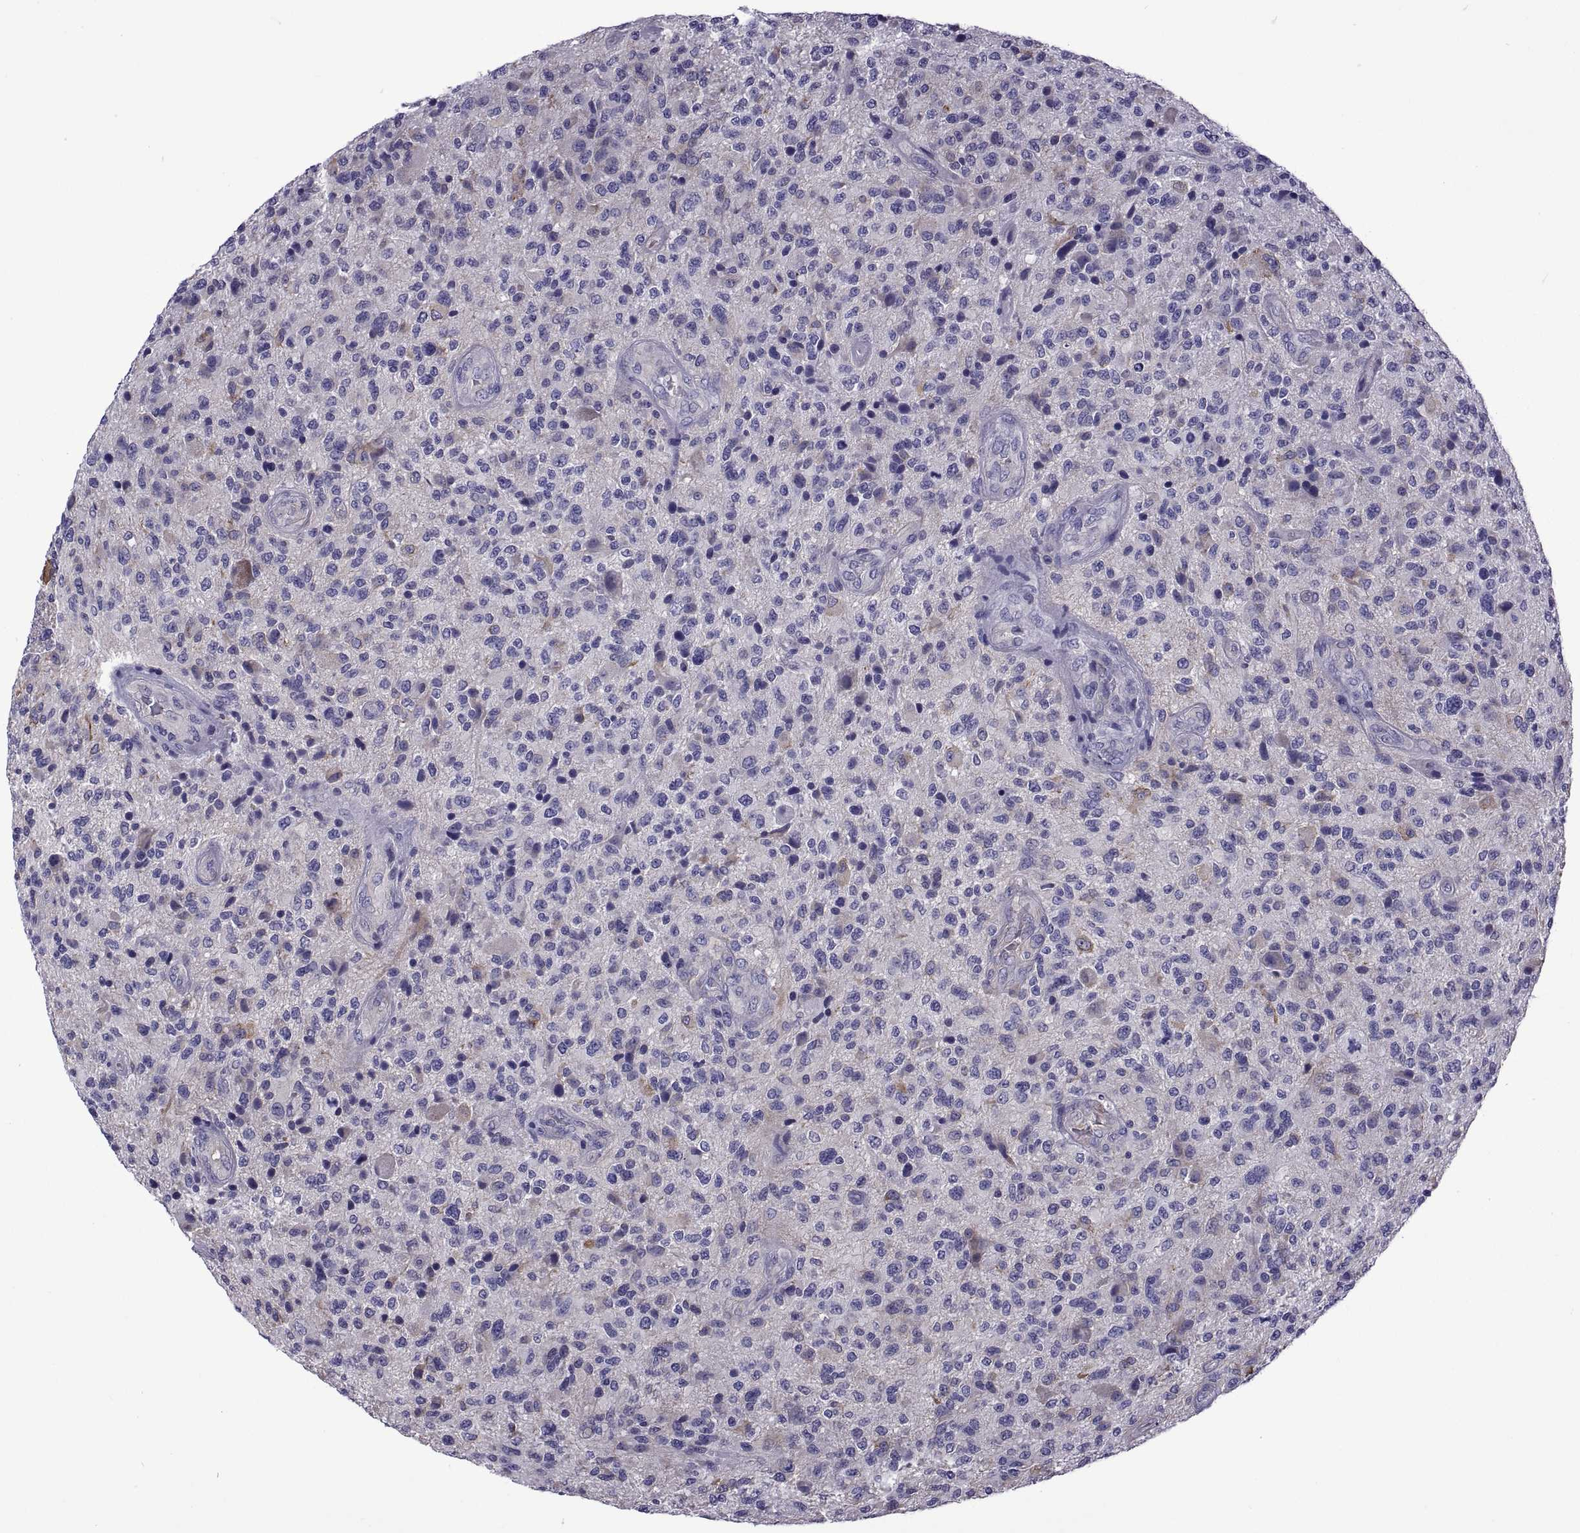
{"staining": {"intensity": "negative", "quantity": "none", "location": "none"}, "tissue": "glioma", "cell_type": "Tumor cells", "image_type": "cancer", "snomed": [{"axis": "morphology", "description": "Glioma, malignant, High grade"}, {"axis": "topography", "description": "Brain"}], "caption": "Immunohistochemical staining of human glioma exhibits no significant staining in tumor cells.", "gene": "TMC3", "patient": {"sex": "male", "age": 47}}